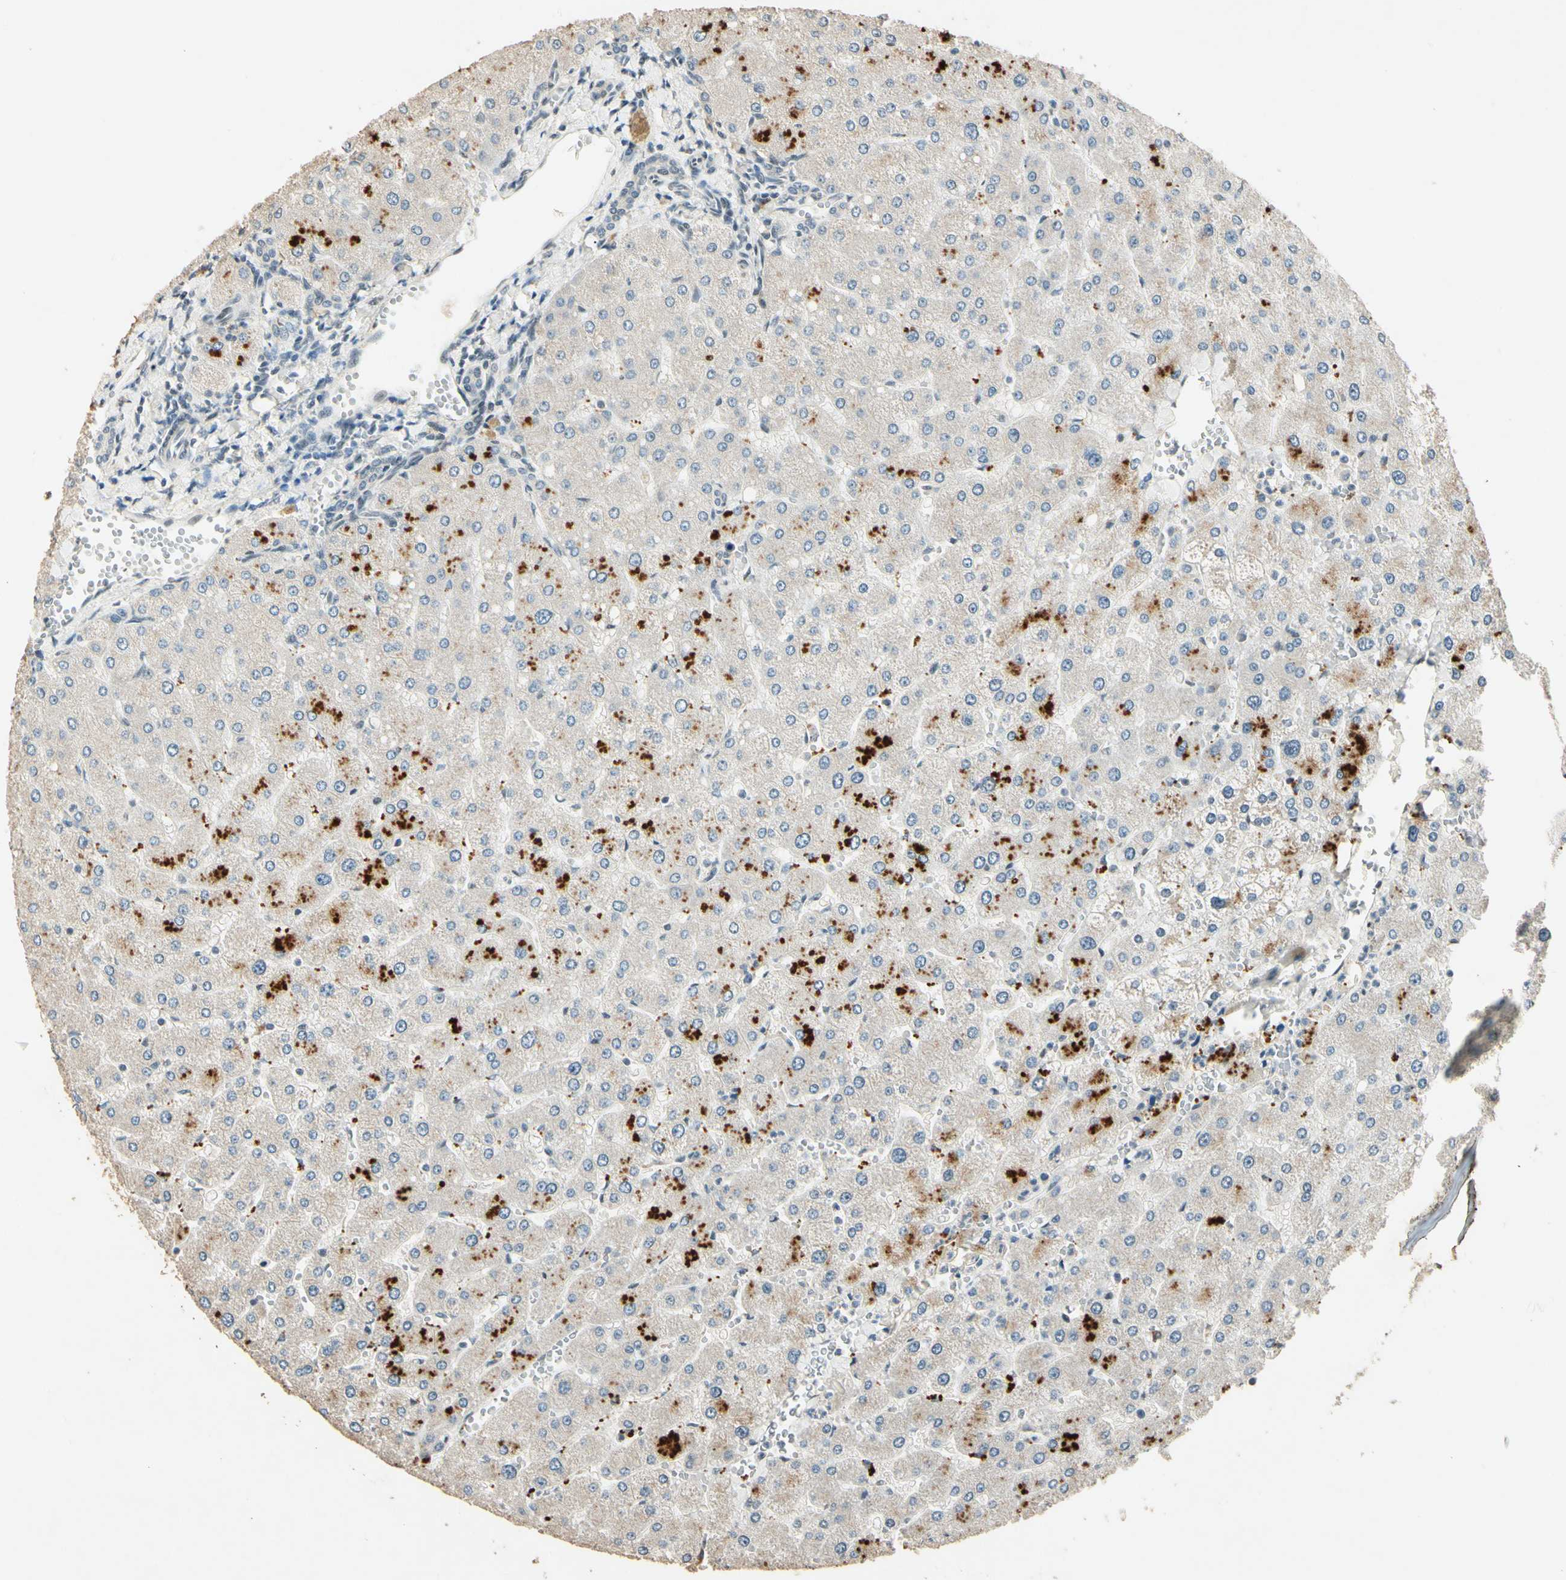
{"staining": {"intensity": "negative", "quantity": "none", "location": "none"}, "tissue": "liver", "cell_type": "Cholangiocytes", "image_type": "normal", "snomed": [{"axis": "morphology", "description": "Normal tissue, NOS"}, {"axis": "topography", "description": "Liver"}], "caption": "IHC image of benign human liver stained for a protein (brown), which displays no expression in cholangiocytes.", "gene": "ZBTB4", "patient": {"sex": "male", "age": 55}}